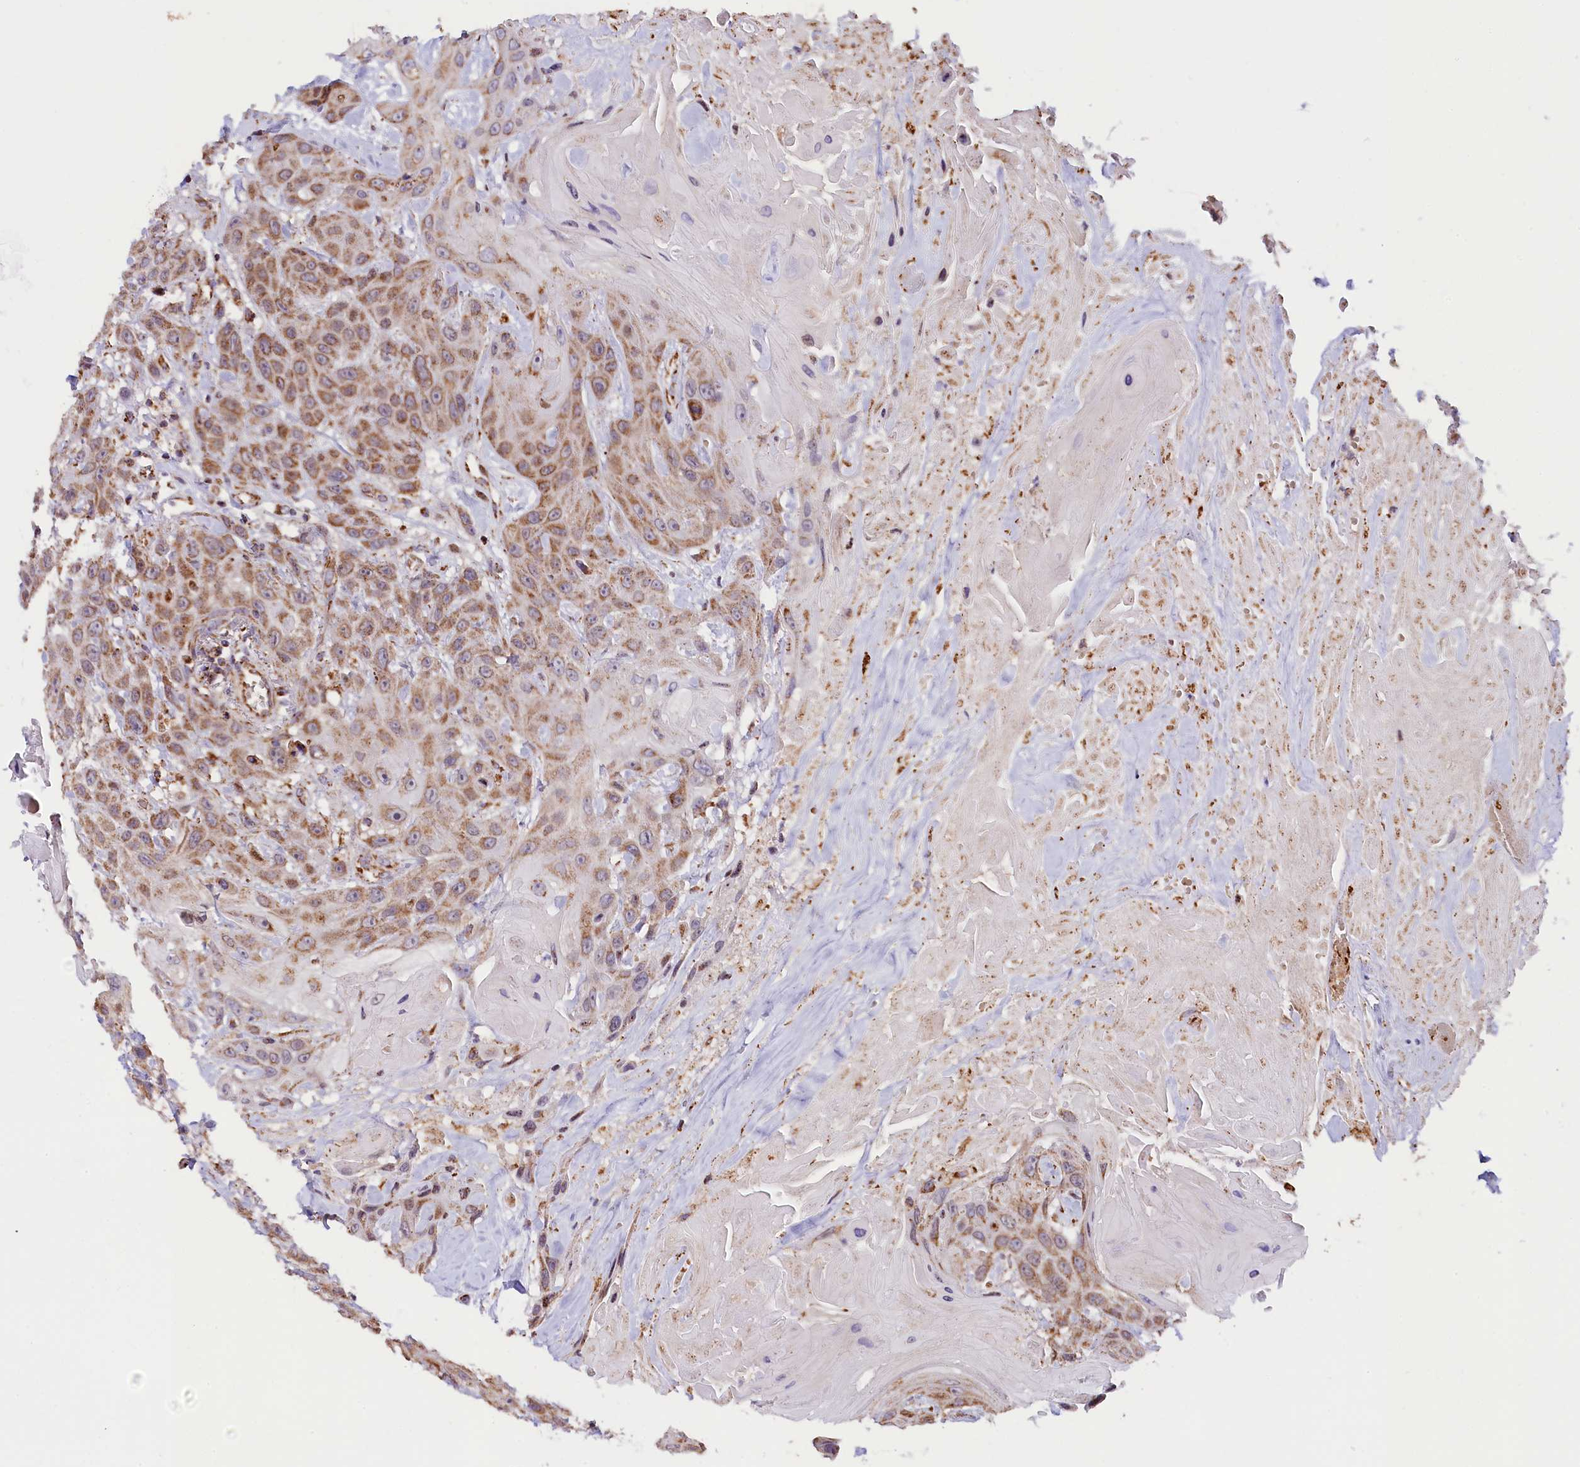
{"staining": {"intensity": "moderate", "quantity": ">75%", "location": "cytoplasmic/membranous"}, "tissue": "head and neck cancer", "cell_type": "Tumor cells", "image_type": "cancer", "snomed": [{"axis": "morphology", "description": "Squamous cell carcinoma, NOS"}, {"axis": "topography", "description": "Head-Neck"}], "caption": "Human squamous cell carcinoma (head and neck) stained with a brown dye demonstrates moderate cytoplasmic/membranous positive positivity in approximately >75% of tumor cells.", "gene": "NDUFA8", "patient": {"sex": "male", "age": 81}}